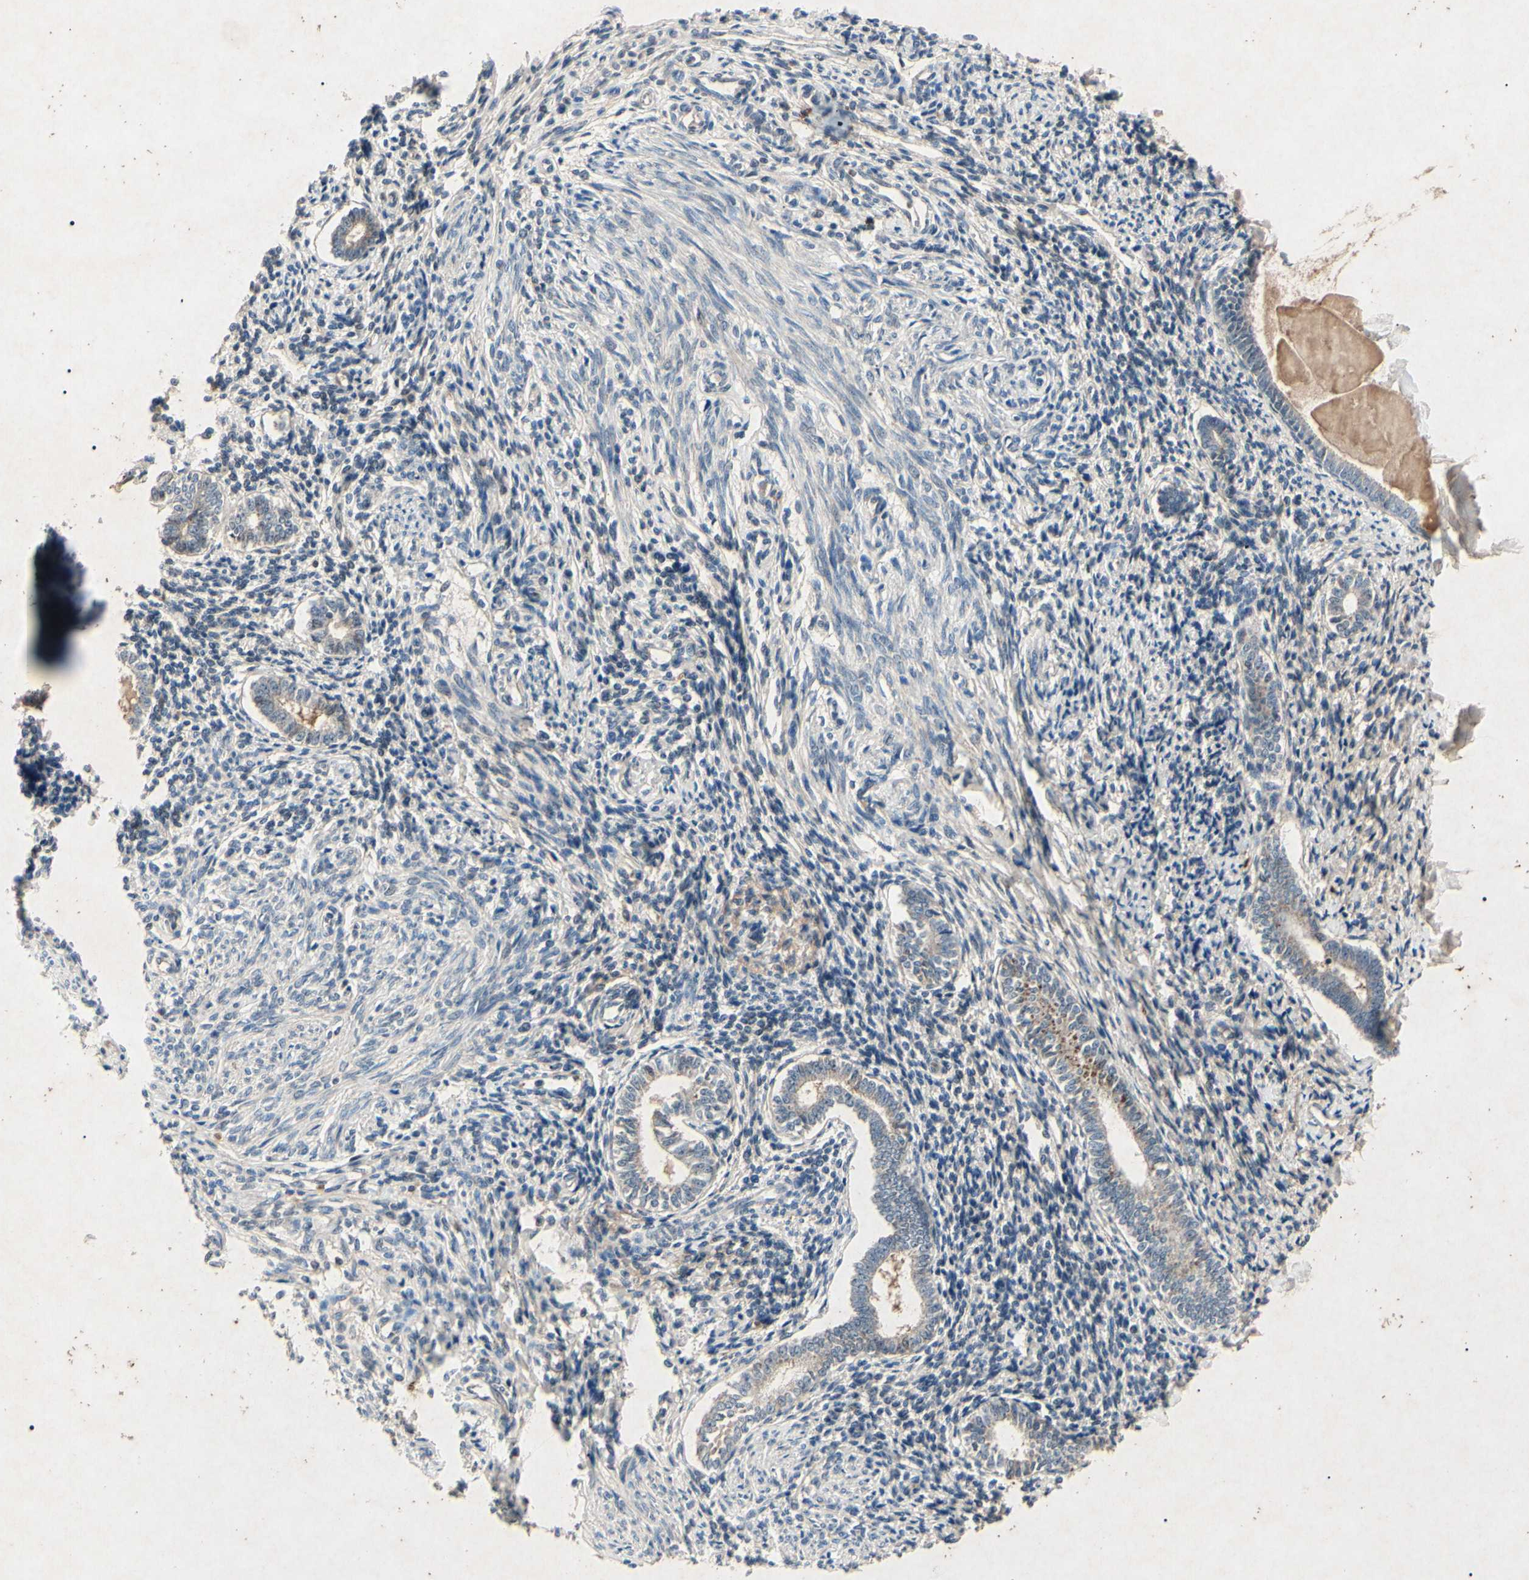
{"staining": {"intensity": "moderate", "quantity": "<25%", "location": "cytoplasmic/membranous"}, "tissue": "endometrium", "cell_type": "Cells in endometrial stroma", "image_type": "normal", "snomed": [{"axis": "morphology", "description": "Normal tissue, NOS"}, {"axis": "topography", "description": "Endometrium"}], "caption": "A brown stain highlights moderate cytoplasmic/membranous positivity of a protein in cells in endometrial stroma of normal human endometrium. (Brightfield microscopy of DAB IHC at high magnification).", "gene": "AEBP1", "patient": {"sex": "female", "age": 71}}